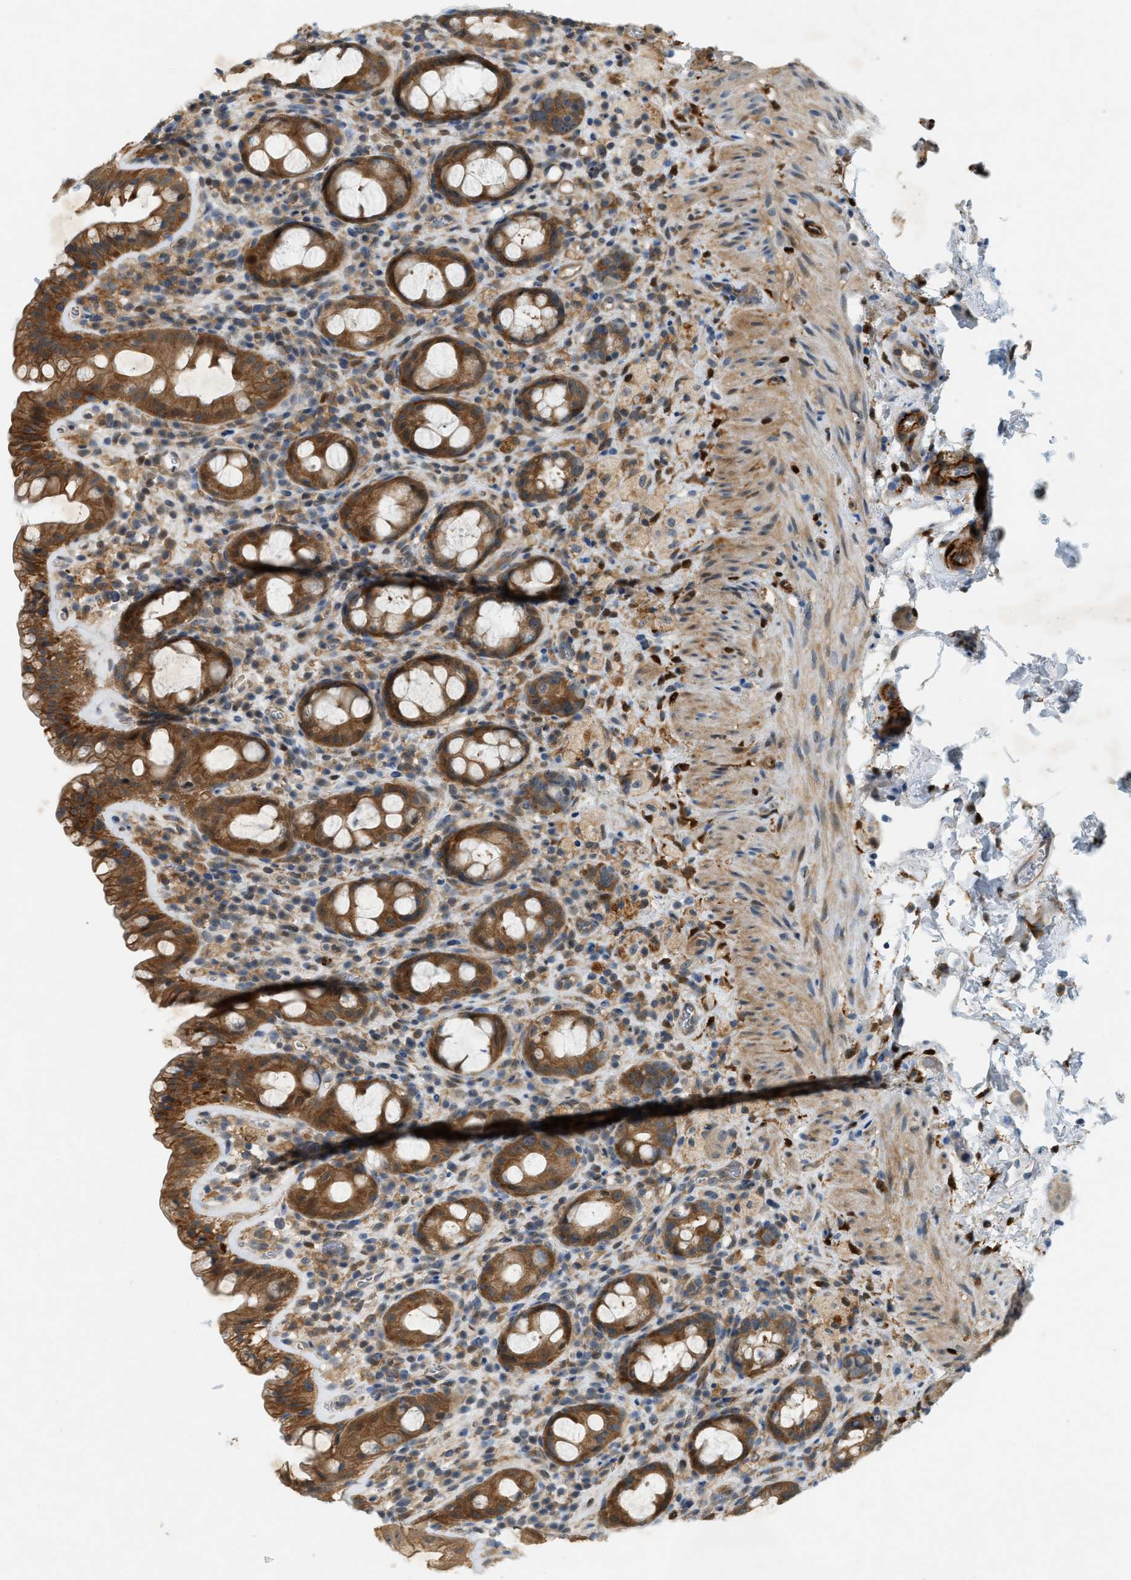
{"staining": {"intensity": "moderate", "quantity": ">75%", "location": "cytoplasmic/membranous"}, "tissue": "rectum", "cell_type": "Glandular cells", "image_type": "normal", "snomed": [{"axis": "morphology", "description": "Normal tissue, NOS"}, {"axis": "topography", "description": "Rectum"}], "caption": "Protein expression analysis of unremarkable human rectum reveals moderate cytoplasmic/membranous positivity in about >75% of glandular cells.", "gene": "PDCL3", "patient": {"sex": "male", "age": 44}}